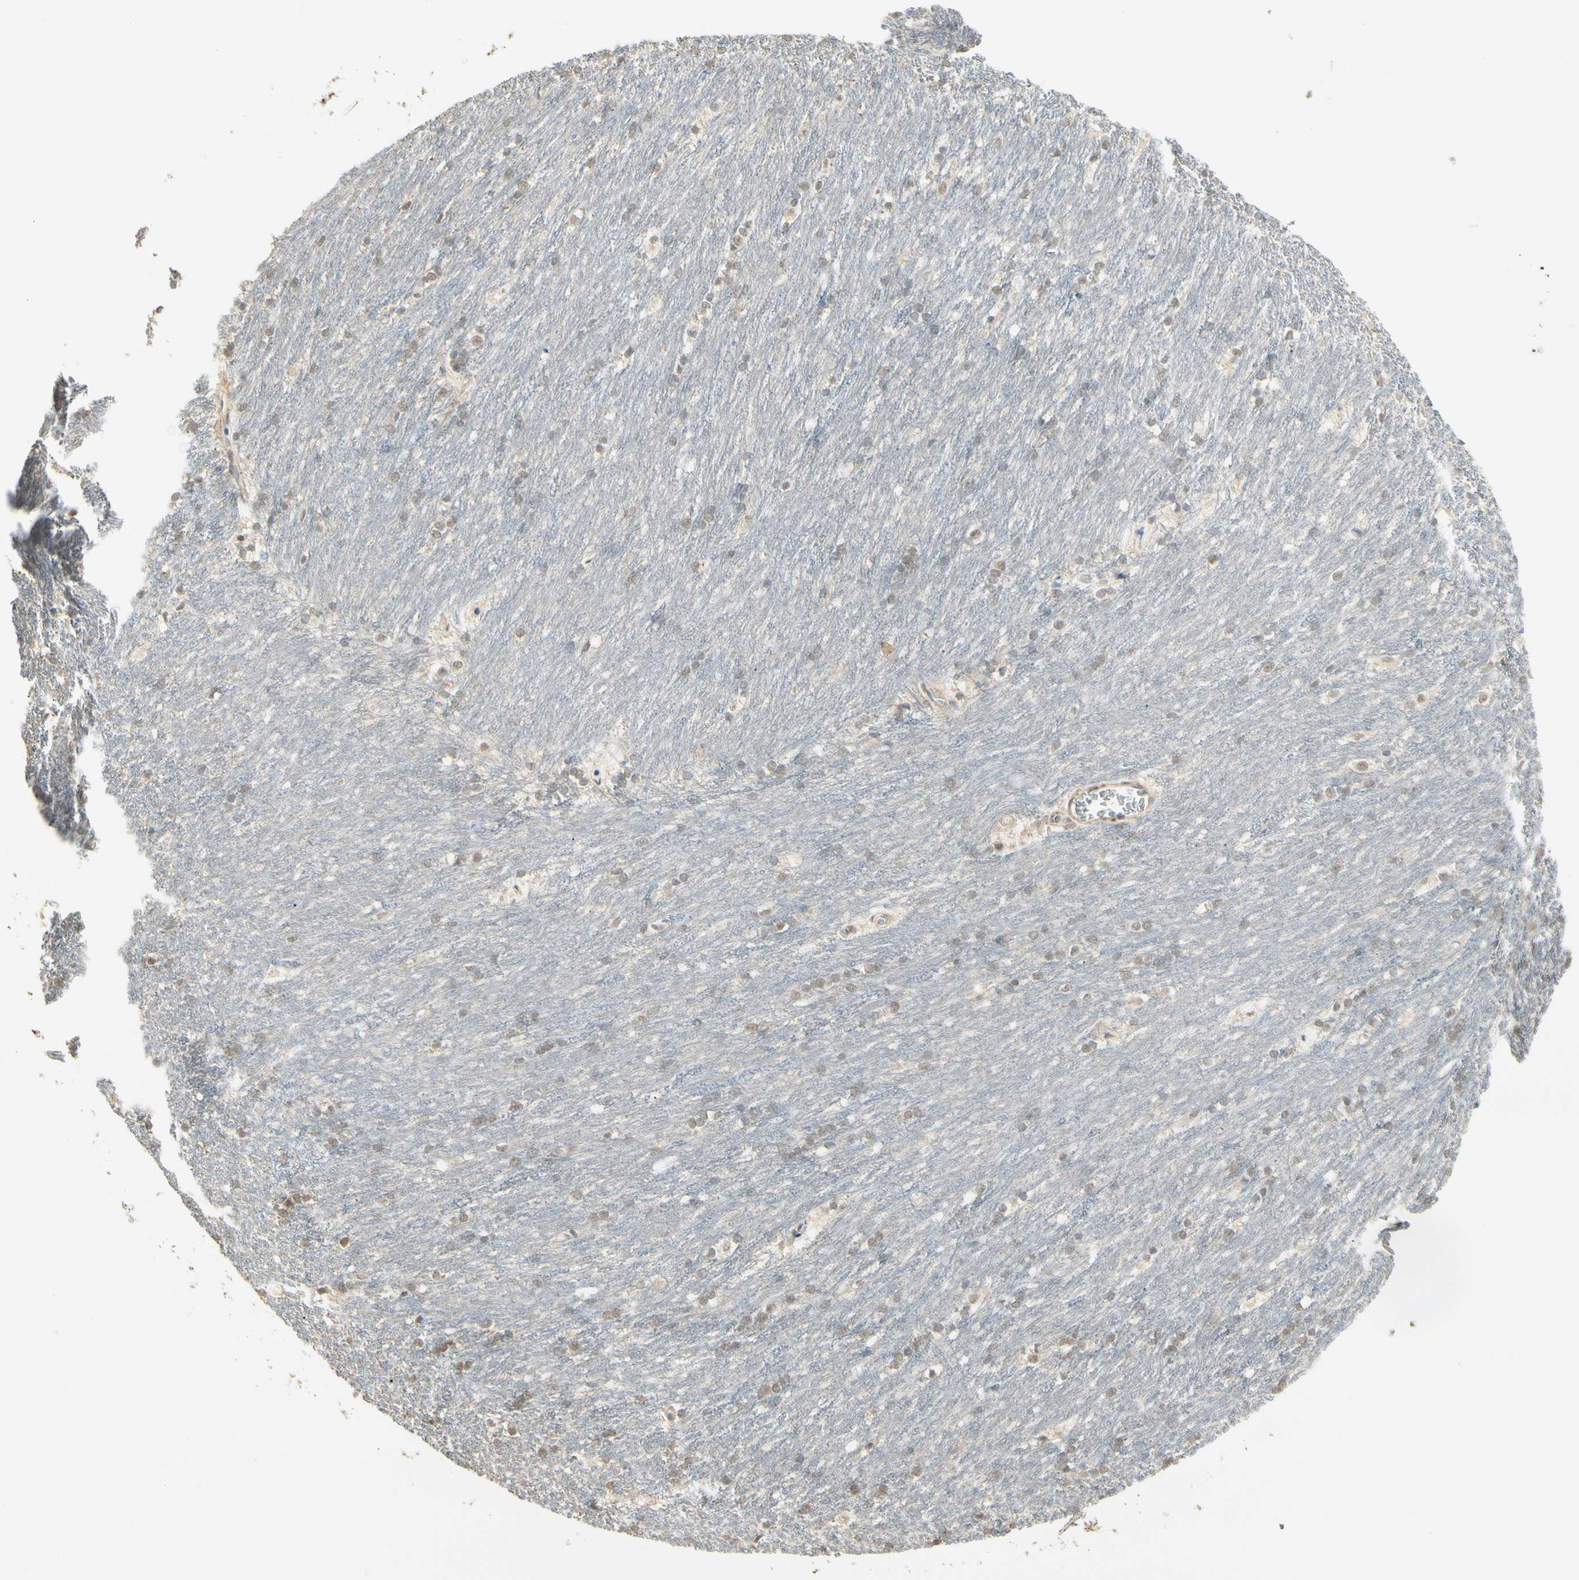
{"staining": {"intensity": "weak", "quantity": "25%-75%", "location": "nuclear"}, "tissue": "caudate", "cell_type": "Glial cells", "image_type": "normal", "snomed": [{"axis": "morphology", "description": "Normal tissue, NOS"}, {"axis": "topography", "description": "Lateral ventricle wall"}], "caption": "A low amount of weak nuclear expression is present in approximately 25%-75% of glial cells in benign caudate. The protein is stained brown, and the nuclei are stained in blue (DAB IHC with brightfield microscopy, high magnification).", "gene": "SGCA", "patient": {"sex": "female", "age": 19}}